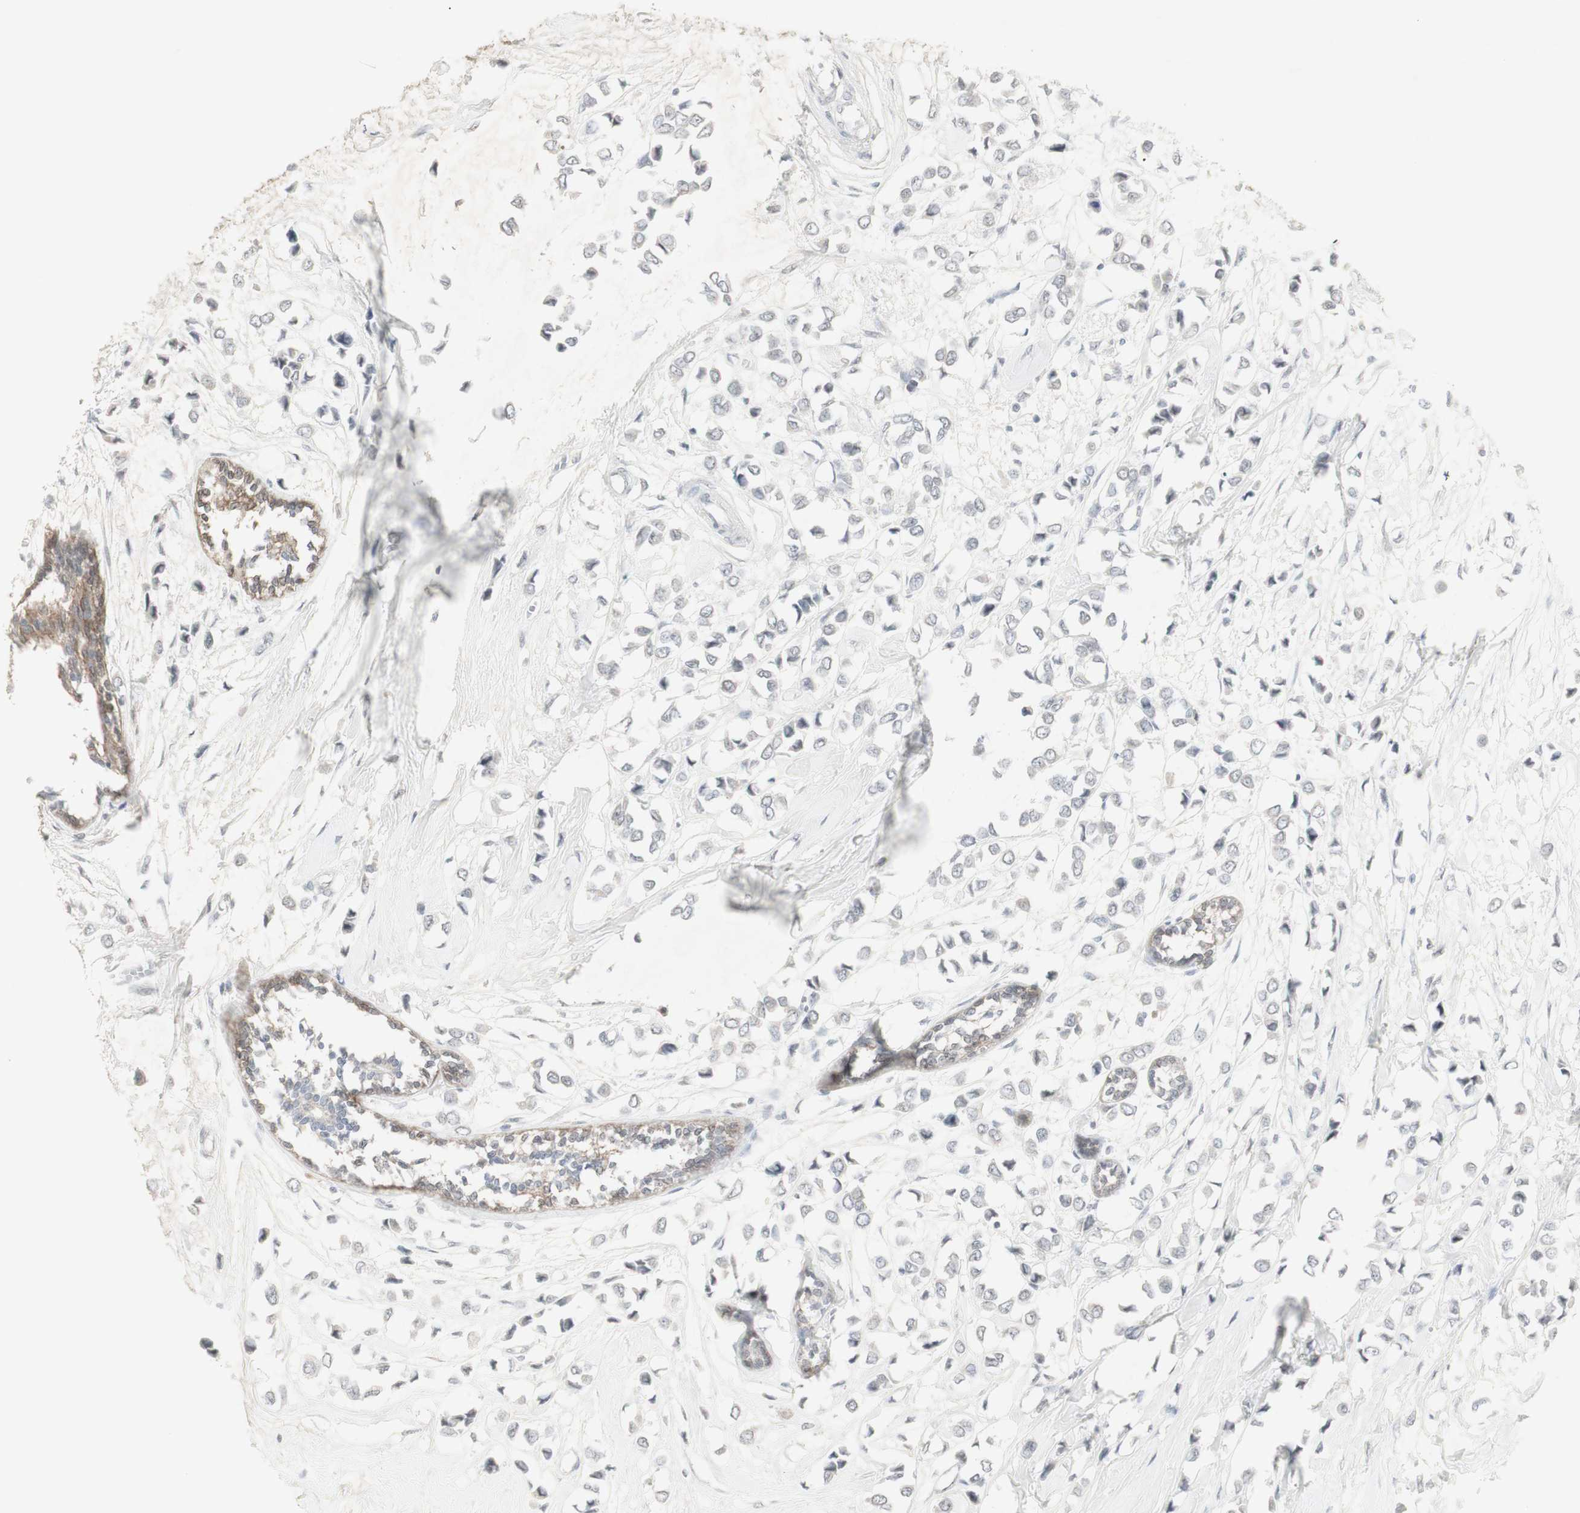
{"staining": {"intensity": "negative", "quantity": "none", "location": "none"}, "tissue": "breast cancer", "cell_type": "Tumor cells", "image_type": "cancer", "snomed": [{"axis": "morphology", "description": "Lobular carcinoma"}, {"axis": "topography", "description": "Breast"}], "caption": "High magnification brightfield microscopy of breast lobular carcinoma stained with DAB (3,3'-diaminobenzidine) (brown) and counterstained with hematoxylin (blue): tumor cells show no significant expression.", "gene": "C1orf116", "patient": {"sex": "female", "age": 51}}